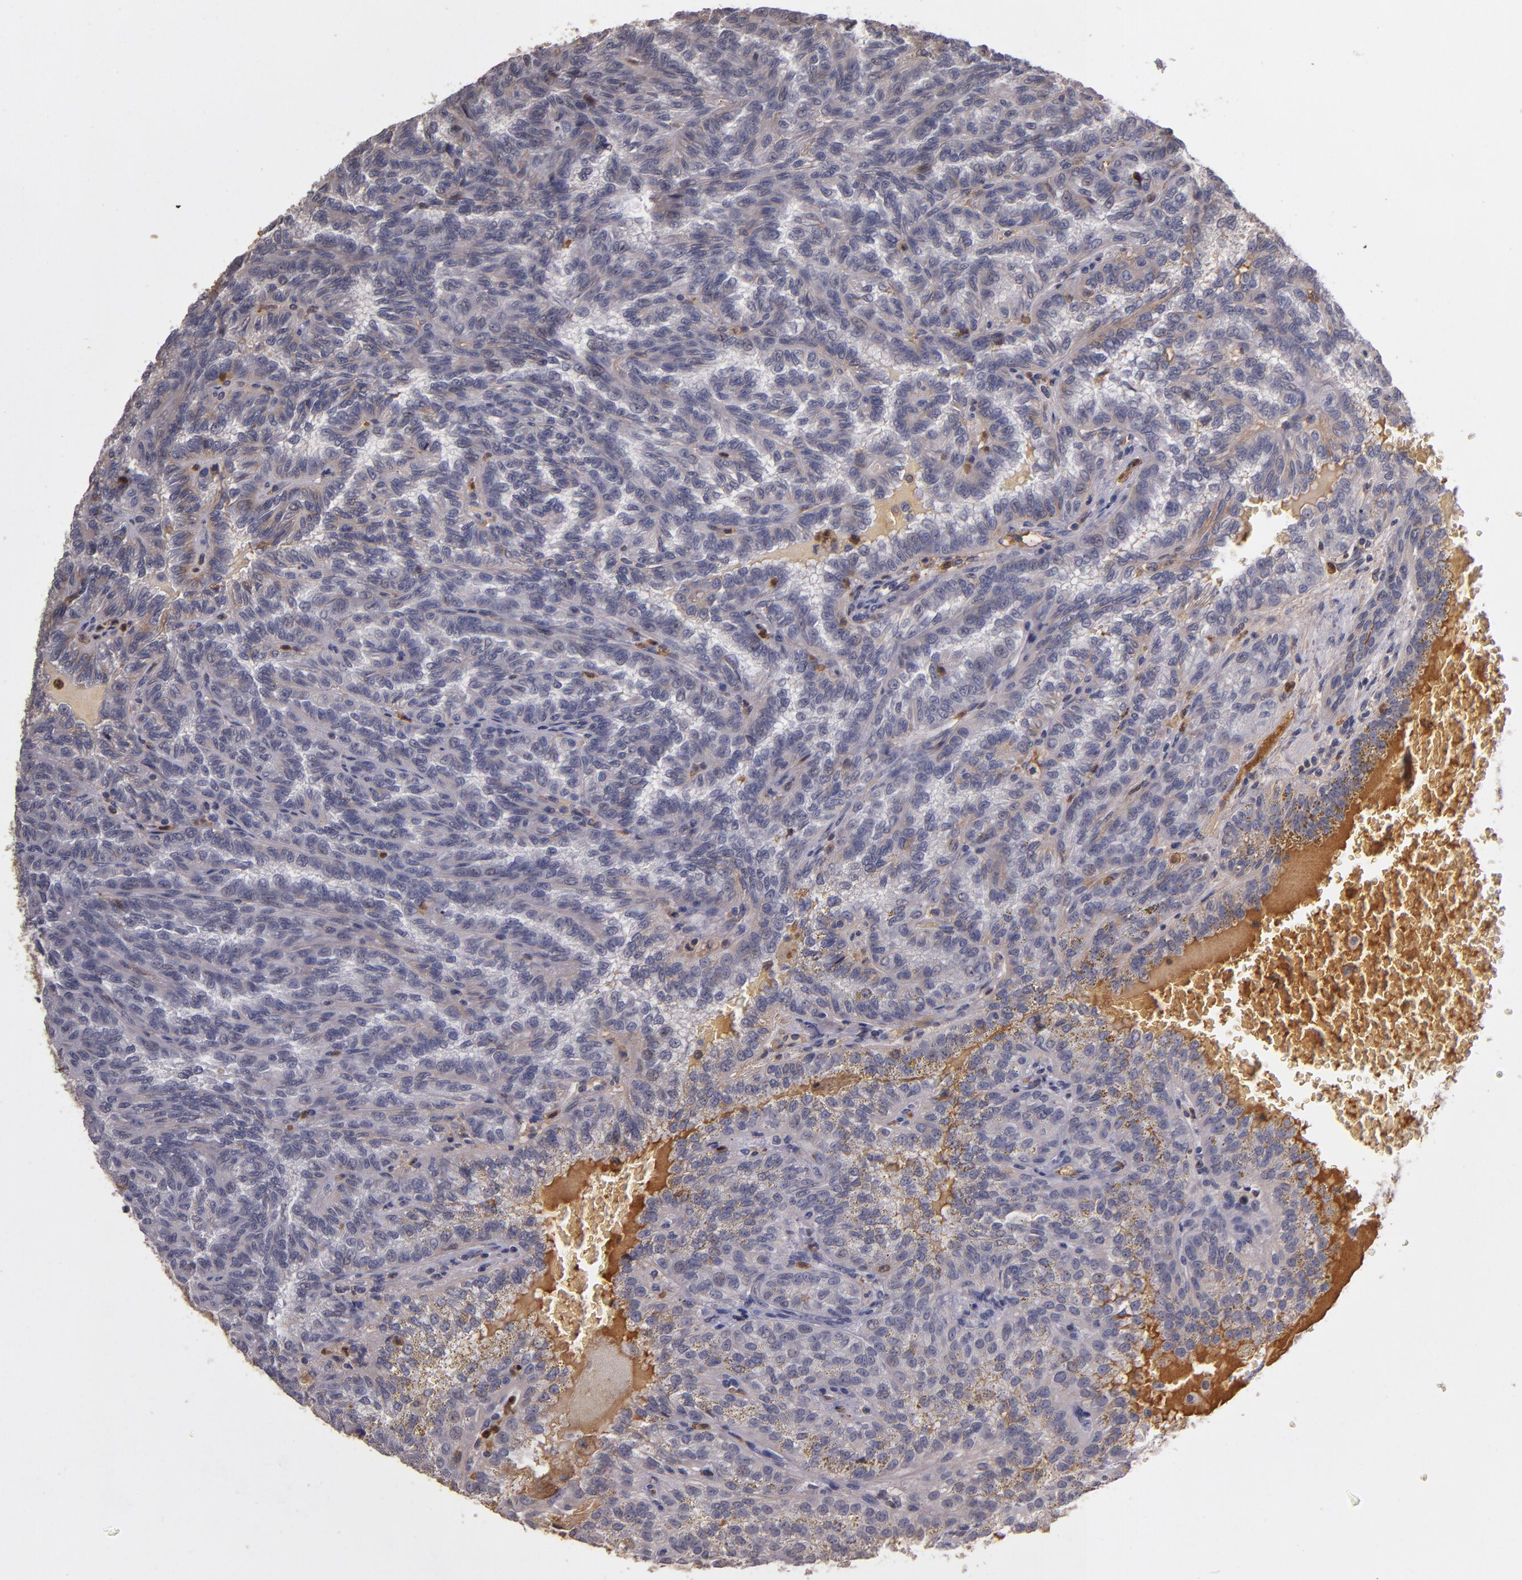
{"staining": {"intensity": "weak", "quantity": ">75%", "location": "cytoplasmic/membranous"}, "tissue": "renal cancer", "cell_type": "Tumor cells", "image_type": "cancer", "snomed": [{"axis": "morphology", "description": "Inflammation, NOS"}, {"axis": "morphology", "description": "Adenocarcinoma, NOS"}, {"axis": "topography", "description": "Kidney"}], "caption": "Tumor cells reveal weak cytoplasmic/membranous staining in about >75% of cells in adenocarcinoma (renal). The protein is stained brown, and the nuclei are stained in blue (DAB IHC with brightfield microscopy, high magnification).", "gene": "PTS", "patient": {"sex": "male", "age": 68}}